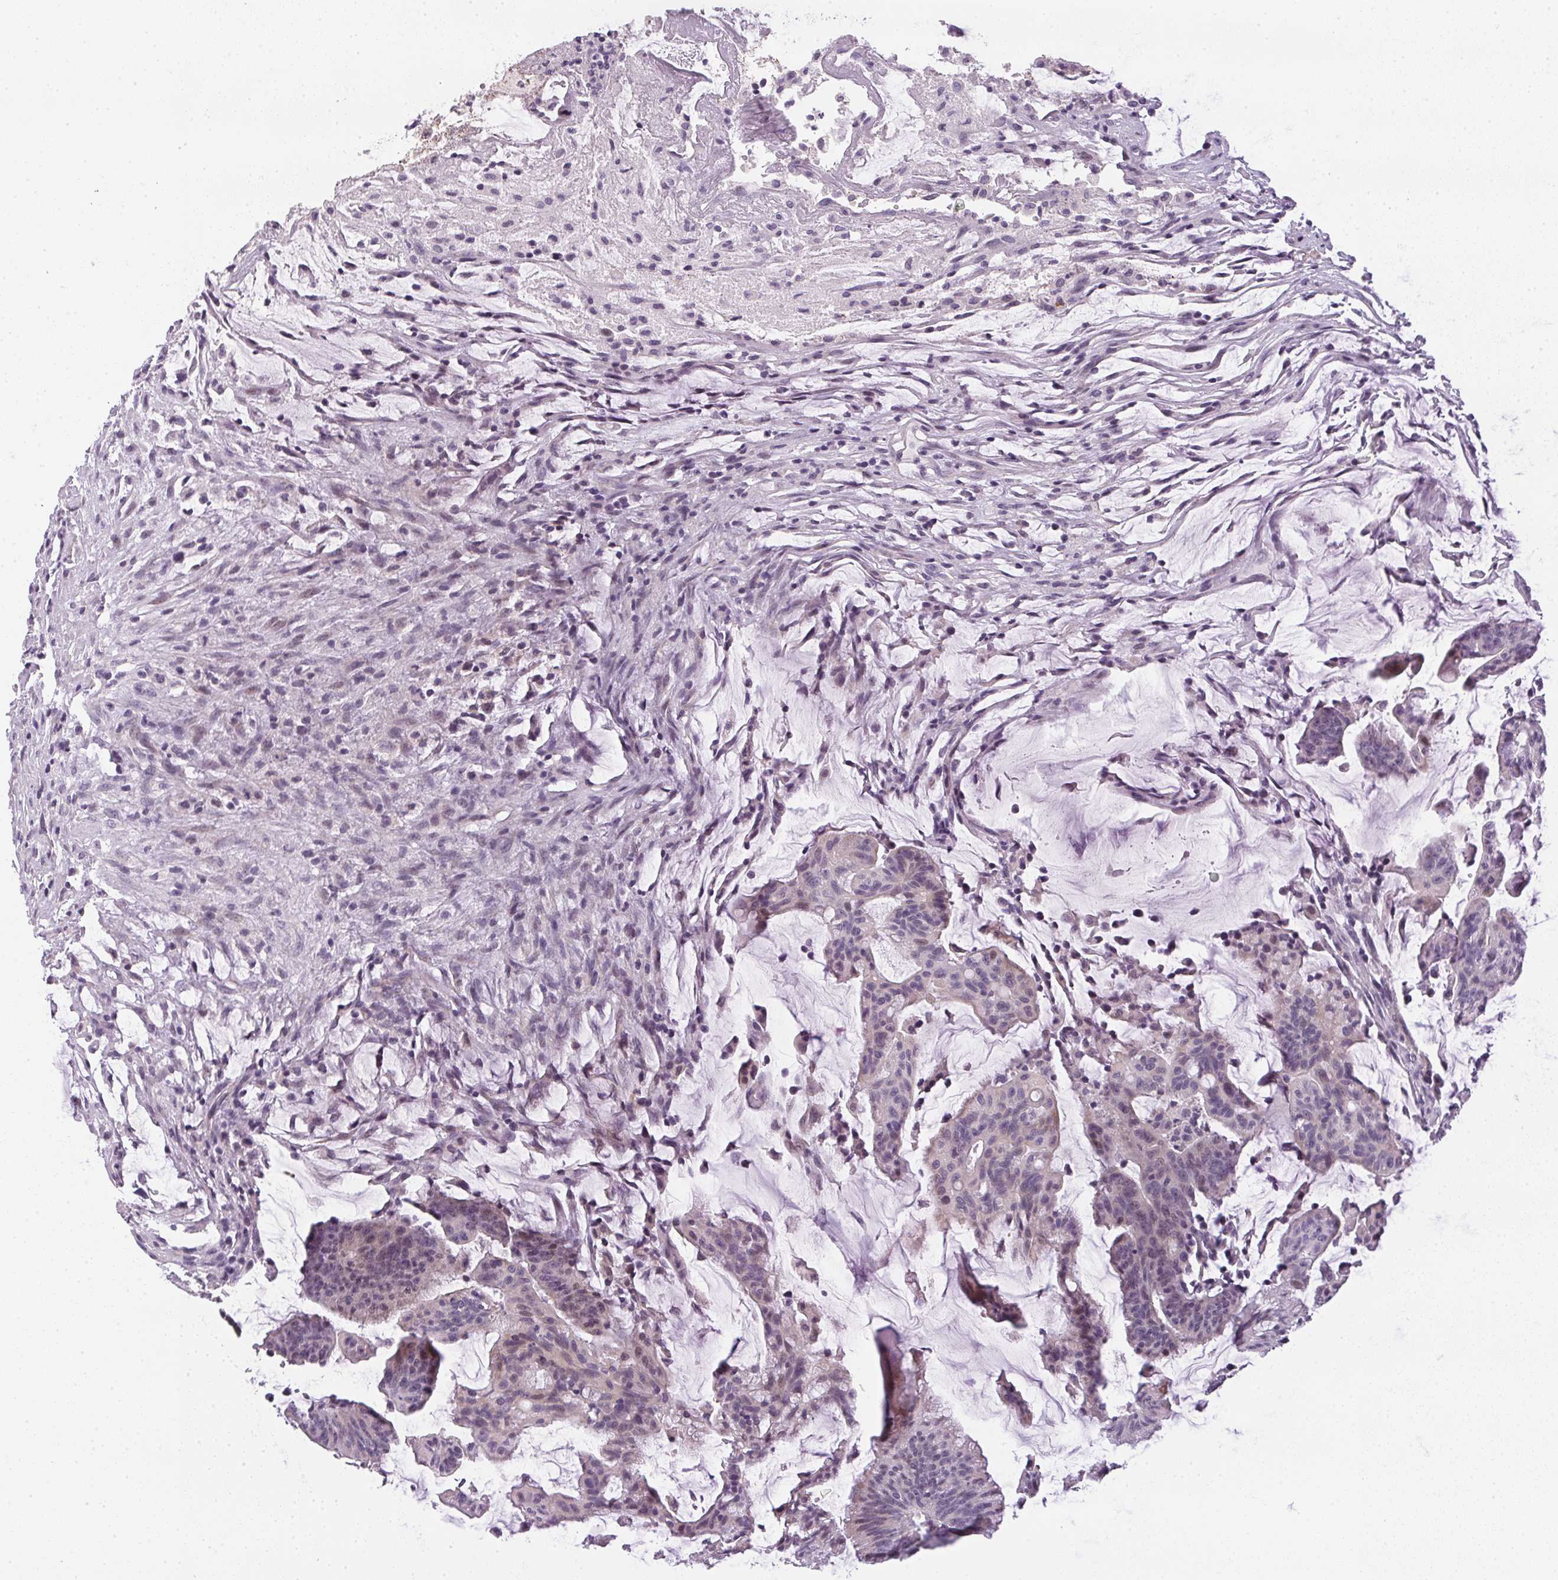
{"staining": {"intensity": "negative", "quantity": "none", "location": "none"}, "tissue": "colorectal cancer", "cell_type": "Tumor cells", "image_type": "cancer", "snomed": [{"axis": "morphology", "description": "Adenocarcinoma, NOS"}, {"axis": "topography", "description": "Colon"}], "caption": "This is an IHC image of colorectal adenocarcinoma. There is no positivity in tumor cells.", "gene": "GSDMC", "patient": {"sex": "female", "age": 78}}